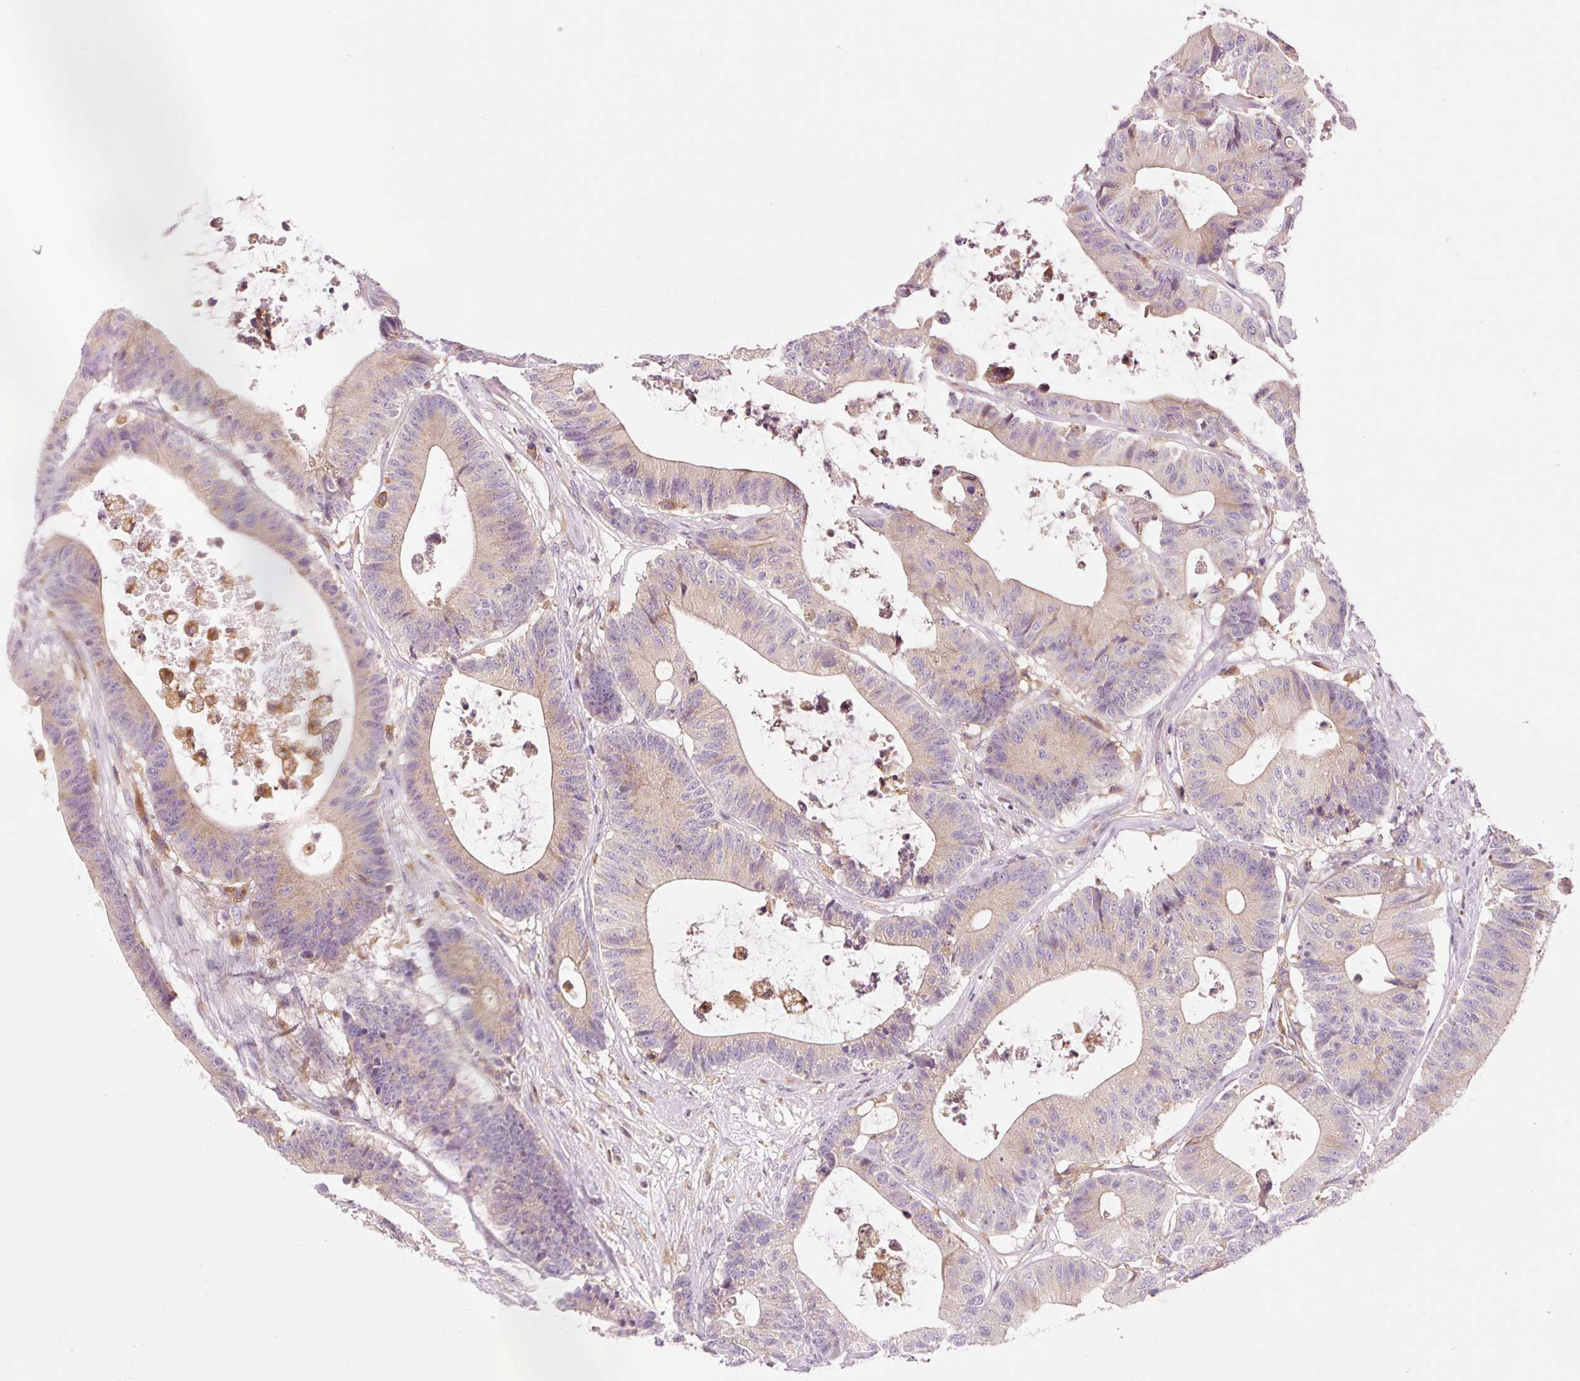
{"staining": {"intensity": "weak", "quantity": "<25%", "location": "cytoplasmic/membranous"}, "tissue": "colorectal cancer", "cell_type": "Tumor cells", "image_type": "cancer", "snomed": [{"axis": "morphology", "description": "Adenocarcinoma, NOS"}, {"axis": "topography", "description": "Colon"}], "caption": "Histopathology image shows no protein staining in tumor cells of colorectal adenocarcinoma tissue.", "gene": "NAPA", "patient": {"sex": "female", "age": 84}}